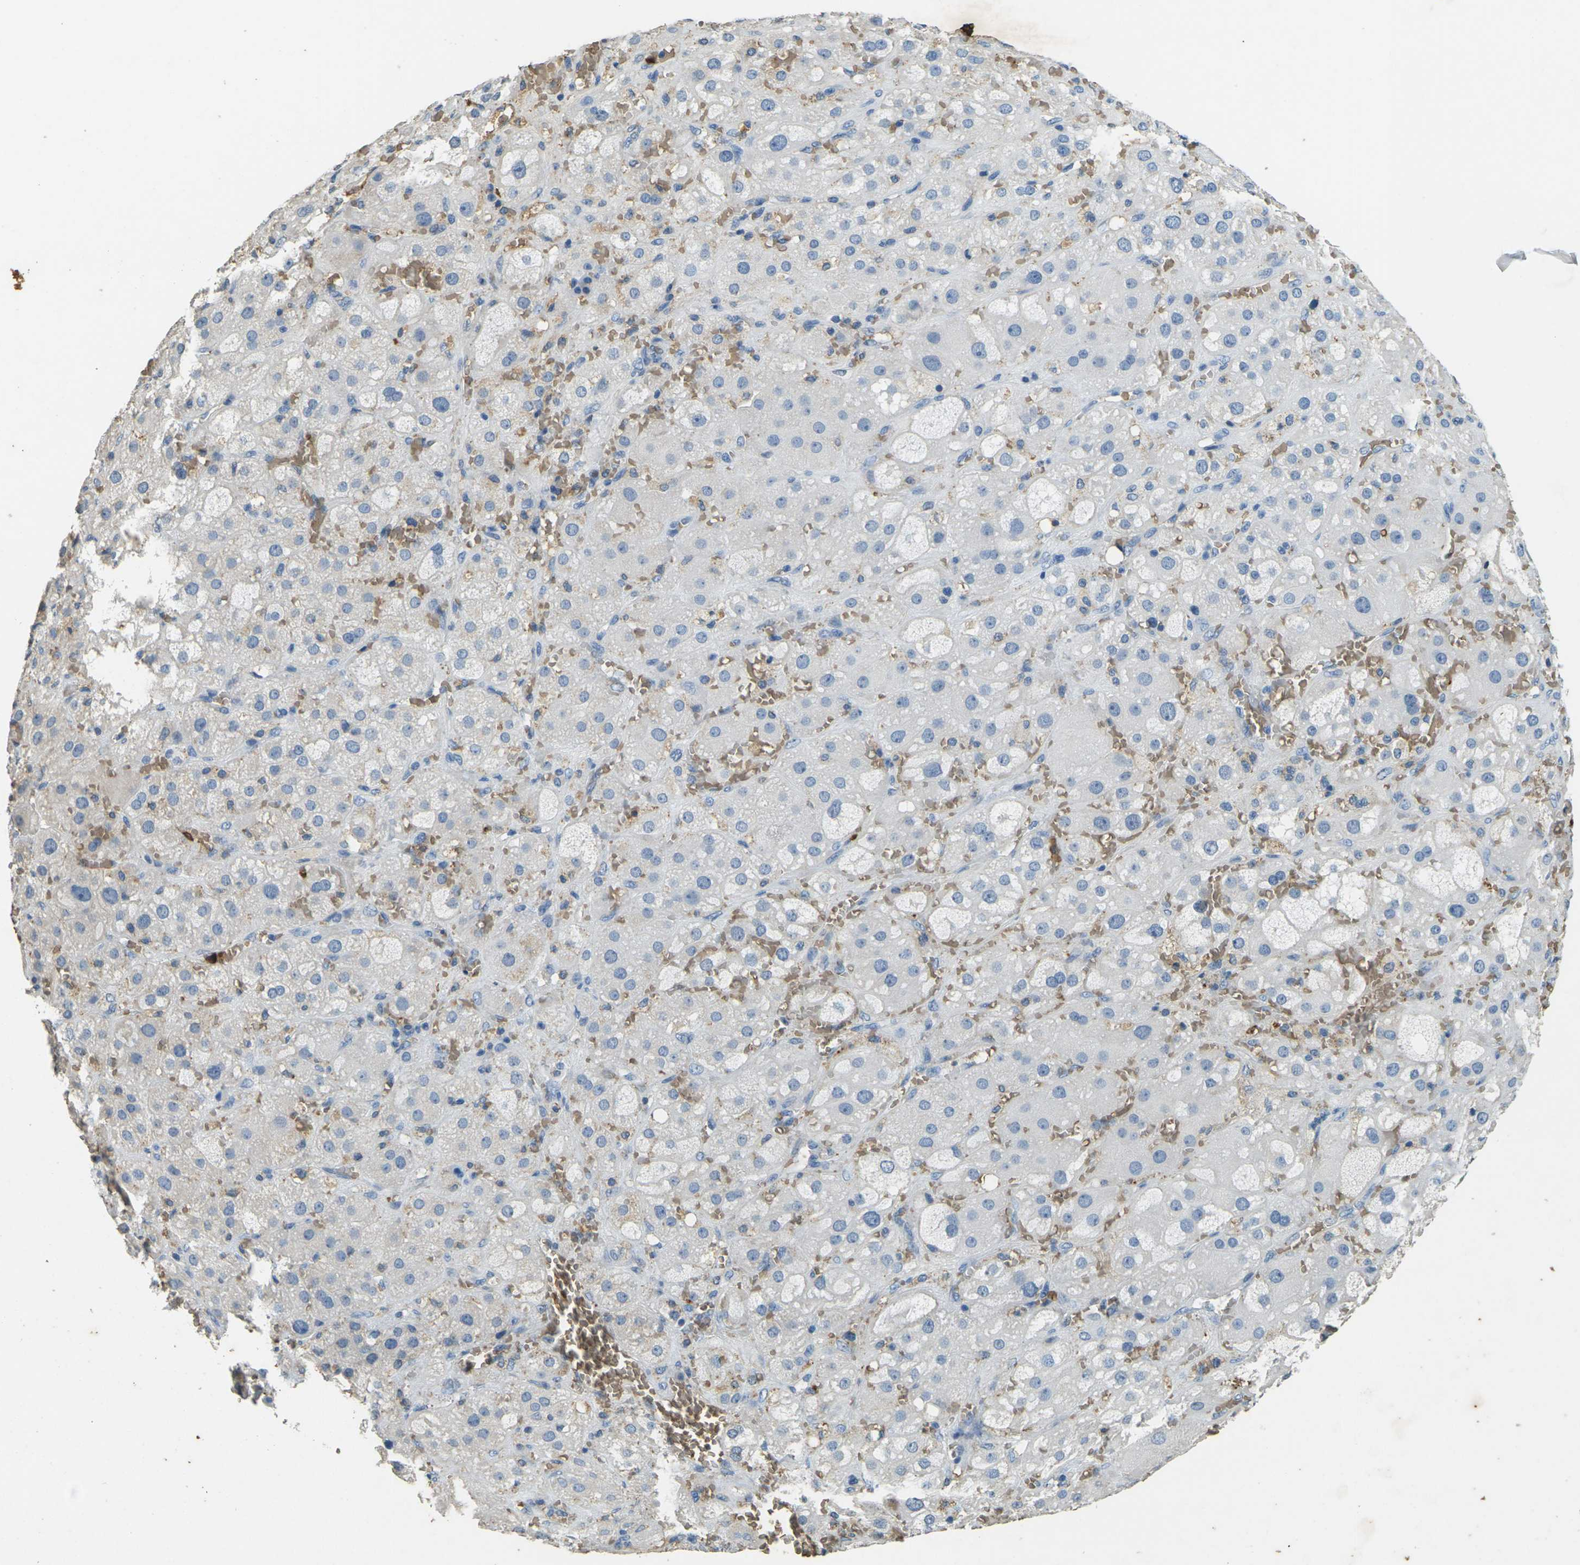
{"staining": {"intensity": "negative", "quantity": "none", "location": "none"}, "tissue": "adrenal gland", "cell_type": "Glandular cells", "image_type": "normal", "snomed": [{"axis": "morphology", "description": "Normal tissue, NOS"}, {"axis": "topography", "description": "Adrenal gland"}], "caption": "Glandular cells show no significant positivity in benign adrenal gland. Nuclei are stained in blue.", "gene": "HBB", "patient": {"sex": "female", "age": 47}}